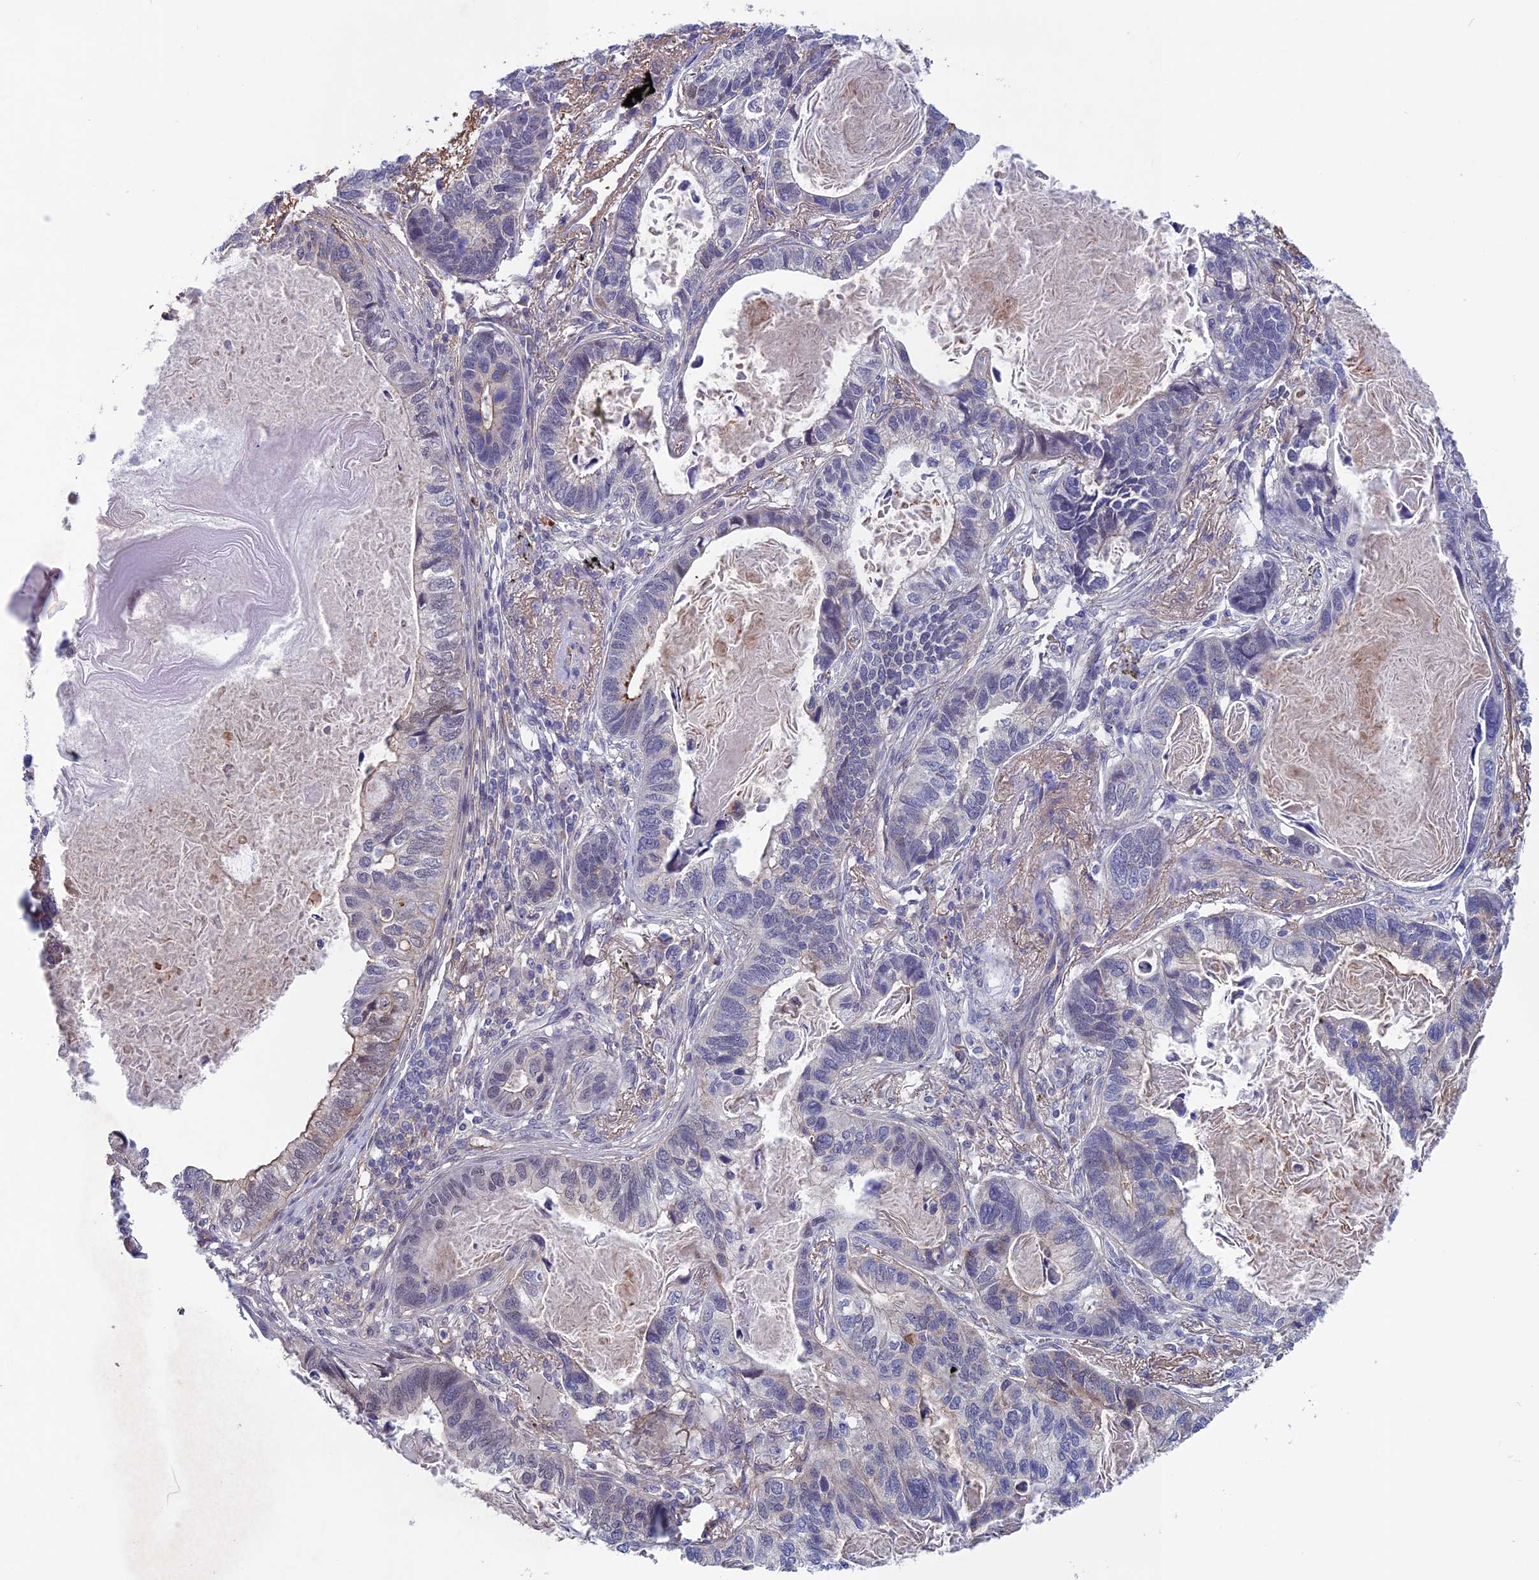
{"staining": {"intensity": "negative", "quantity": "none", "location": "none"}, "tissue": "lung cancer", "cell_type": "Tumor cells", "image_type": "cancer", "snomed": [{"axis": "morphology", "description": "Adenocarcinoma, NOS"}, {"axis": "topography", "description": "Lung"}], "caption": "Image shows no protein expression in tumor cells of adenocarcinoma (lung) tissue. The staining is performed using DAB (3,3'-diaminobenzidine) brown chromogen with nuclei counter-stained in using hematoxylin.", "gene": "FKBPL", "patient": {"sex": "male", "age": 67}}